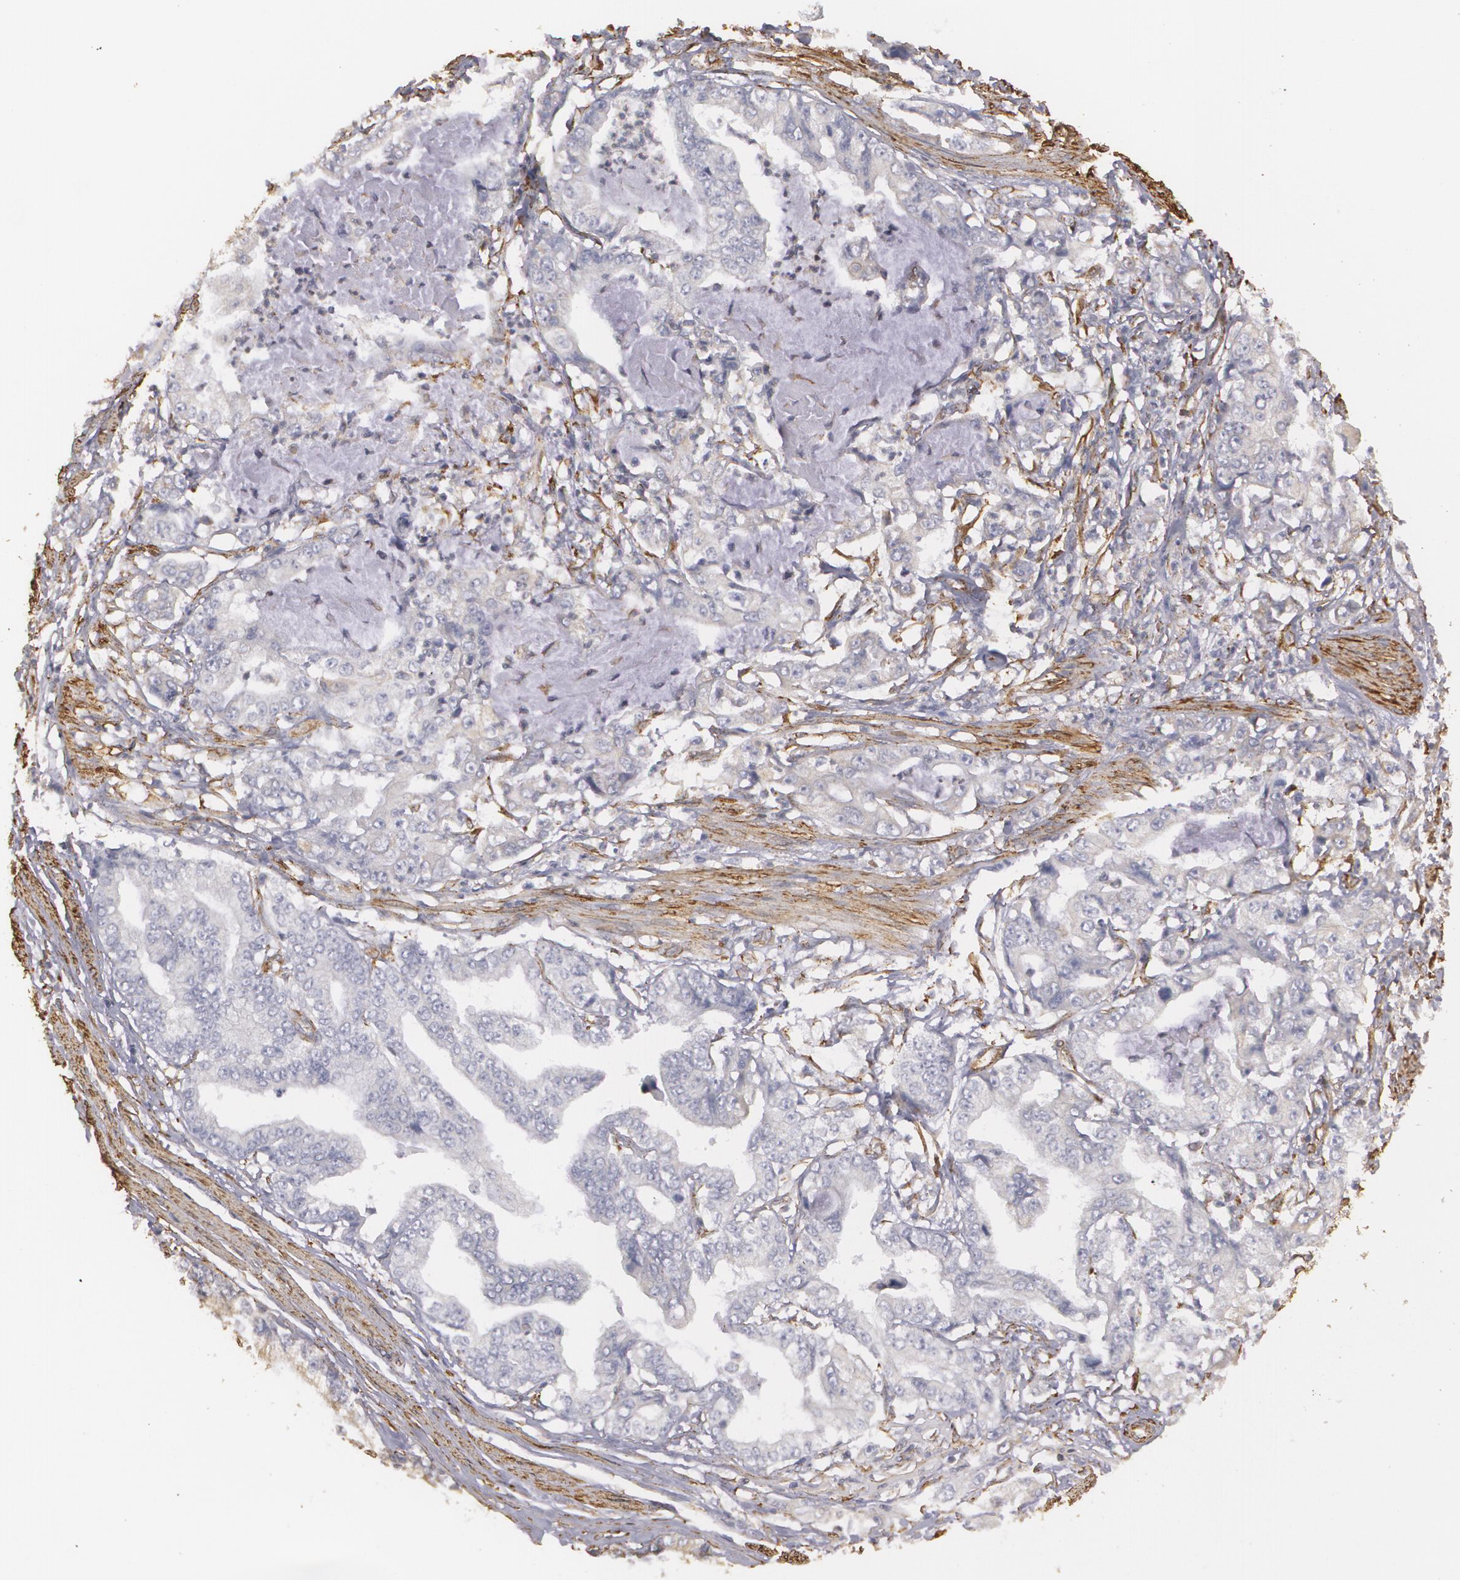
{"staining": {"intensity": "negative", "quantity": "none", "location": "none"}, "tissue": "stomach cancer", "cell_type": "Tumor cells", "image_type": "cancer", "snomed": [{"axis": "morphology", "description": "Adenocarcinoma, NOS"}, {"axis": "topography", "description": "Pancreas"}, {"axis": "topography", "description": "Stomach, upper"}], "caption": "IHC image of neoplastic tissue: stomach cancer (adenocarcinoma) stained with DAB (3,3'-diaminobenzidine) demonstrates no significant protein positivity in tumor cells.", "gene": "CYB5R3", "patient": {"sex": "male", "age": 77}}